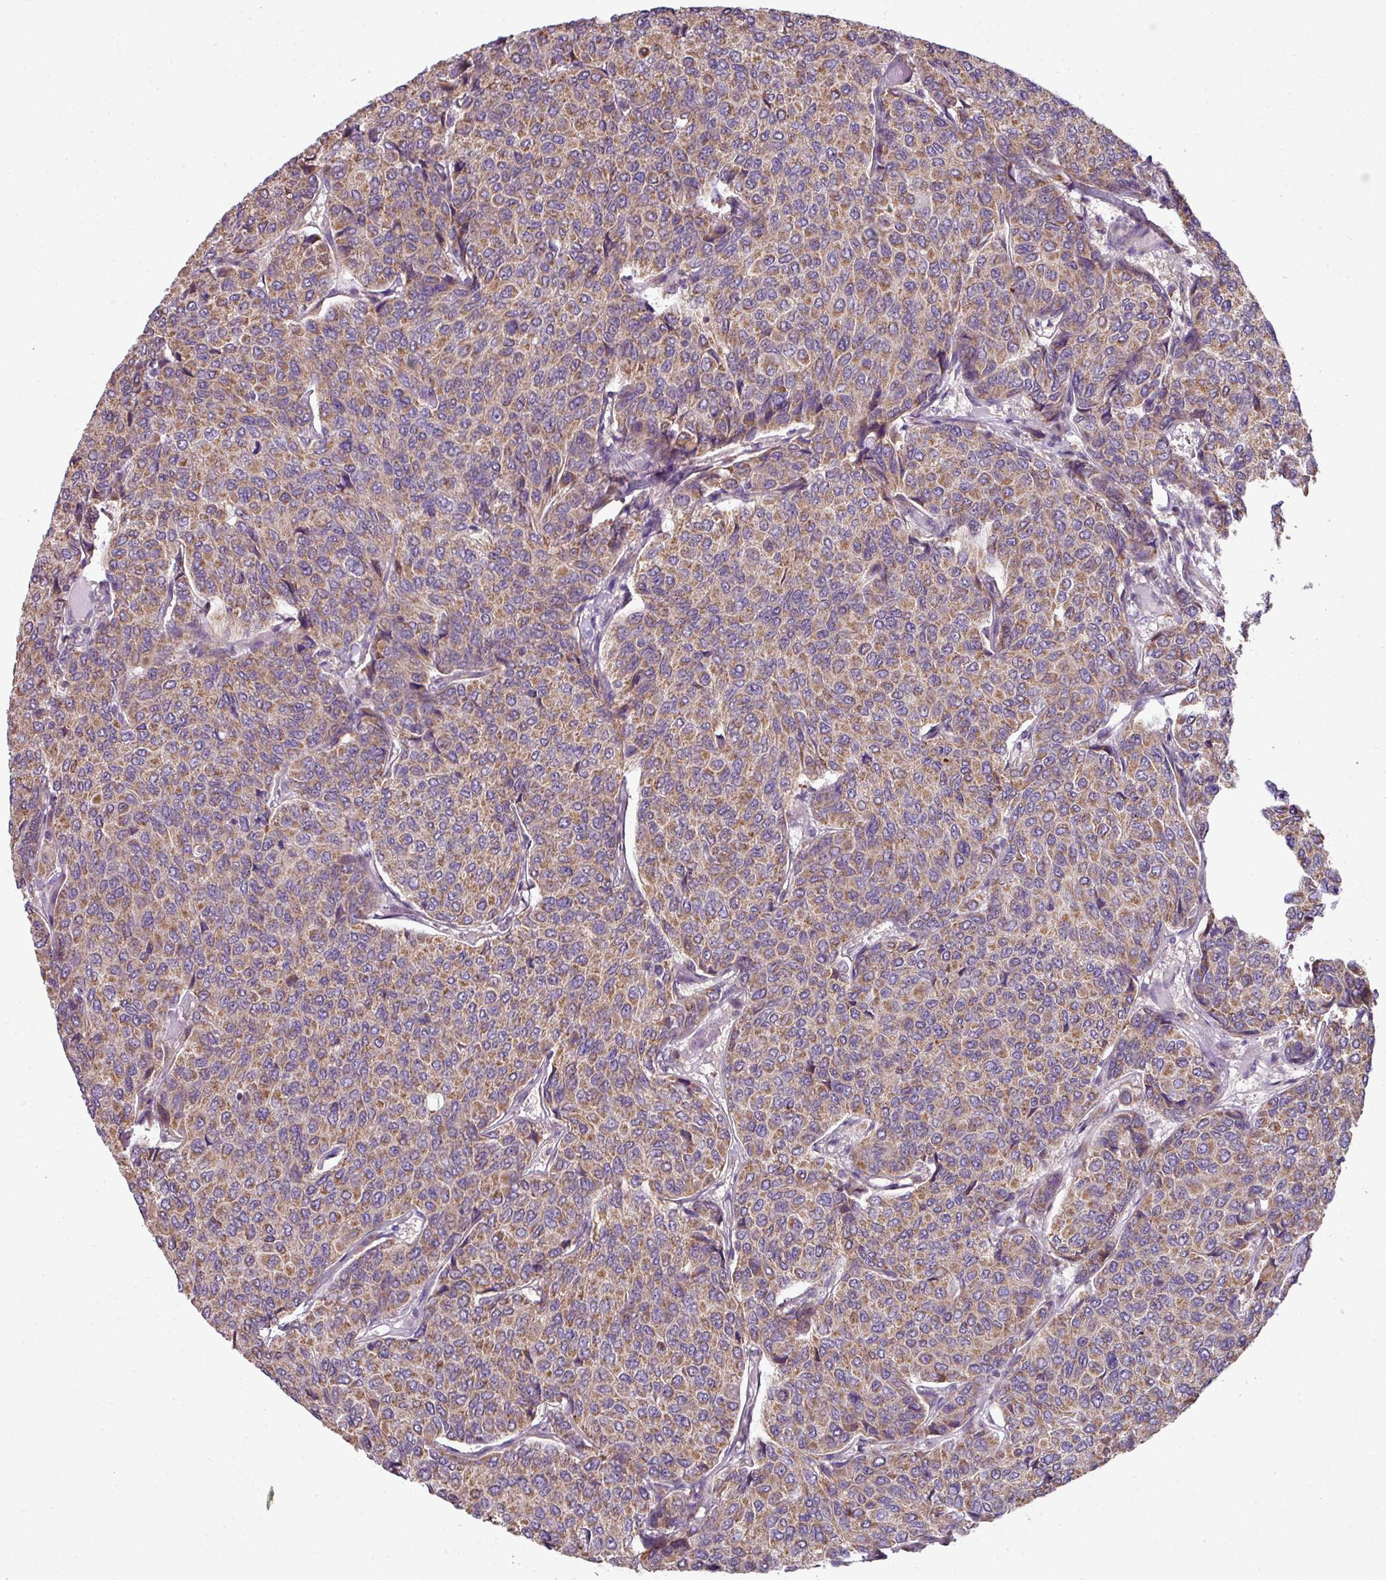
{"staining": {"intensity": "moderate", "quantity": "25%-75%", "location": "cytoplasmic/membranous"}, "tissue": "breast cancer", "cell_type": "Tumor cells", "image_type": "cancer", "snomed": [{"axis": "morphology", "description": "Duct carcinoma"}, {"axis": "topography", "description": "Breast"}], "caption": "Moderate cytoplasmic/membranous staining for a protein is seen in about 25%-75% of tumor cells of breast infiltrating ductal carcinoma using IHC.", "gene": "LRRC9", "patient": {"sex": "female", "age": 55}}